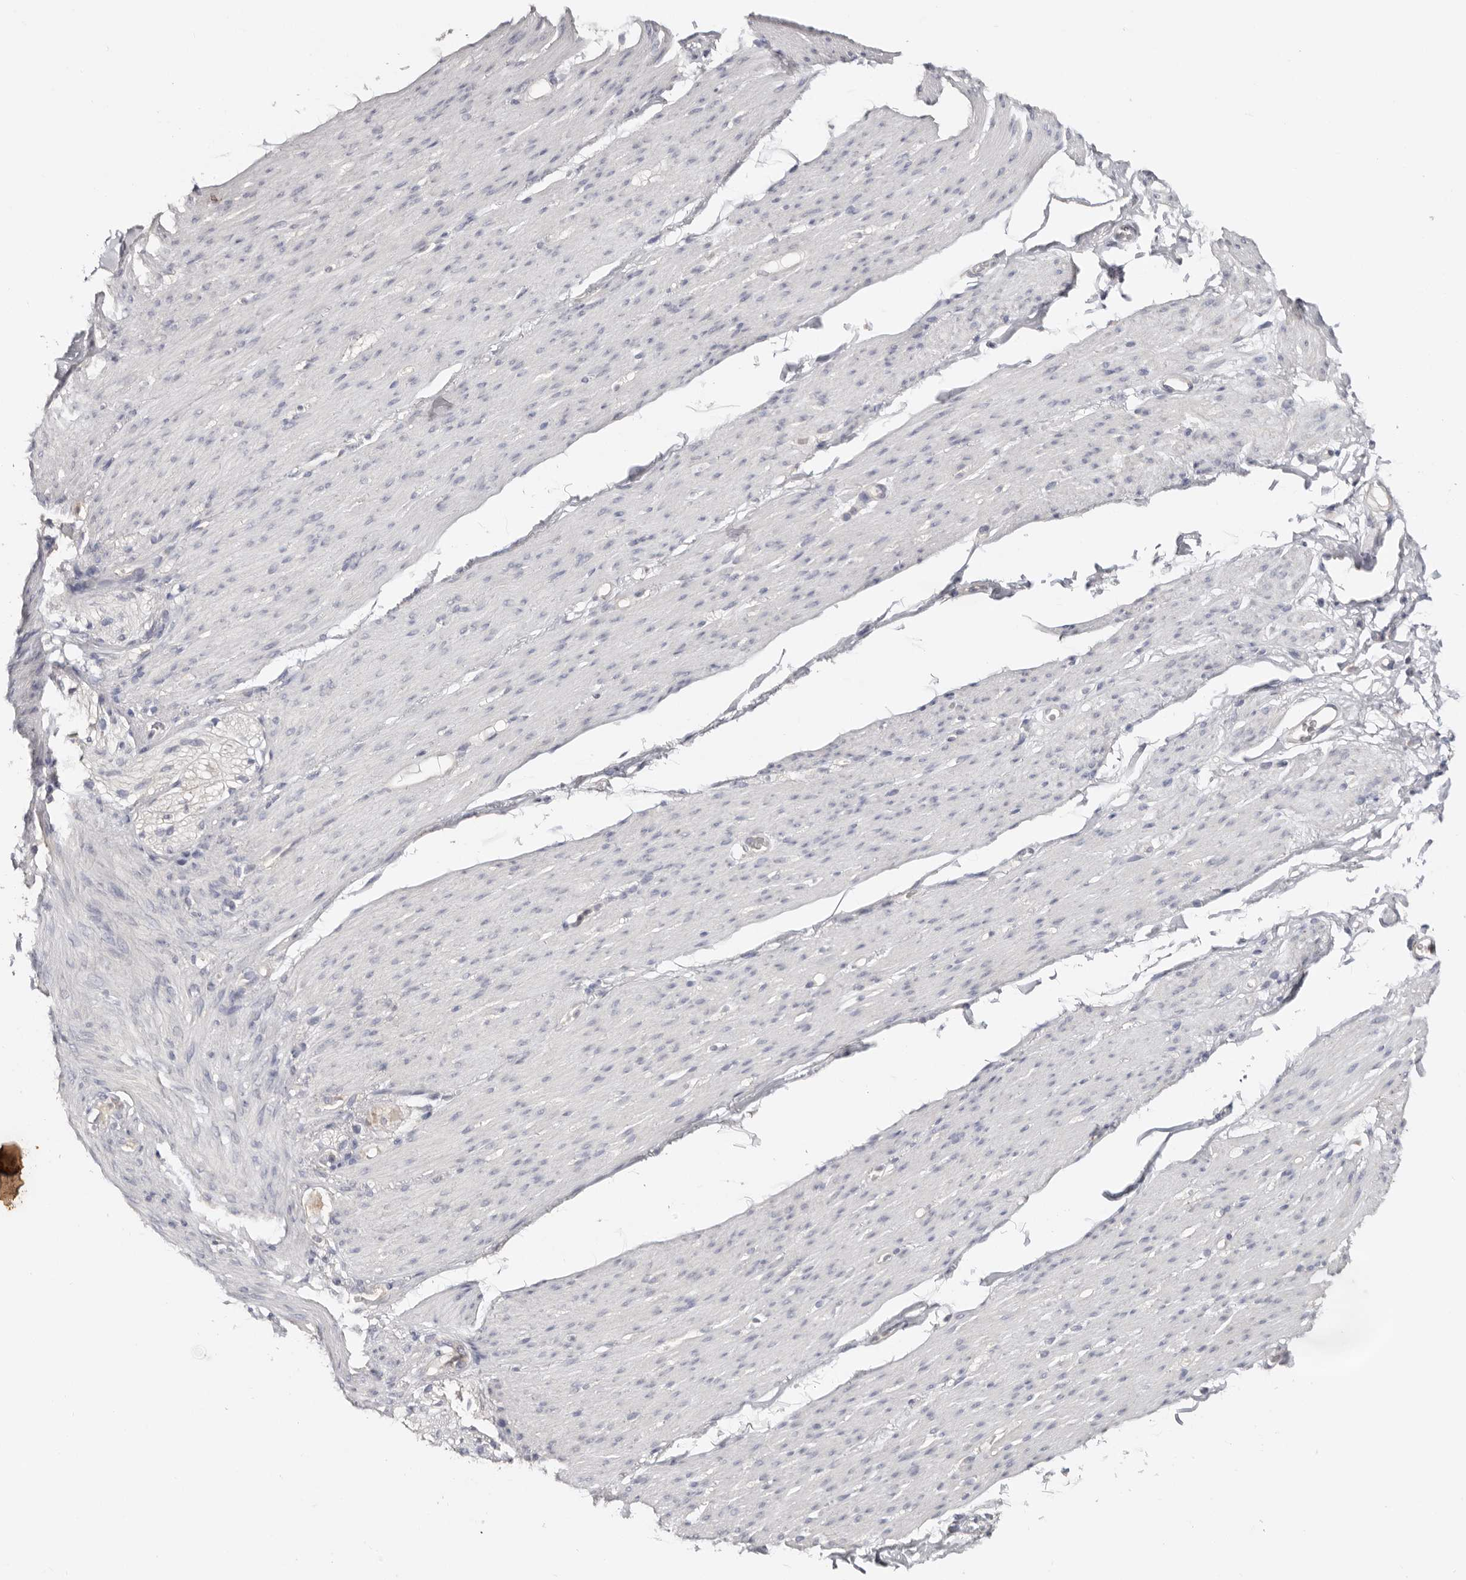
{"staining": {"intensity": "negative", "quantity": "none", "location": "none"}, "tissue": "smooth muscle", "cell_type": "Smooth muscle cells", "image_type": "normal", "snomed": [{"axis": "morphology", "description": "Normal tissue, NOS"}, {"axis": "topography", "description": "Colon"}, {"axis": "topography", "description": "Peripheral nerve tissue"}], "caption": "Smooth muscle stained for a protein using immunohistochemistry (IHC) displays no expression smooth muscle cells.", "gene": "S100A14", "patient": {"sex": "female", "age": 61}}